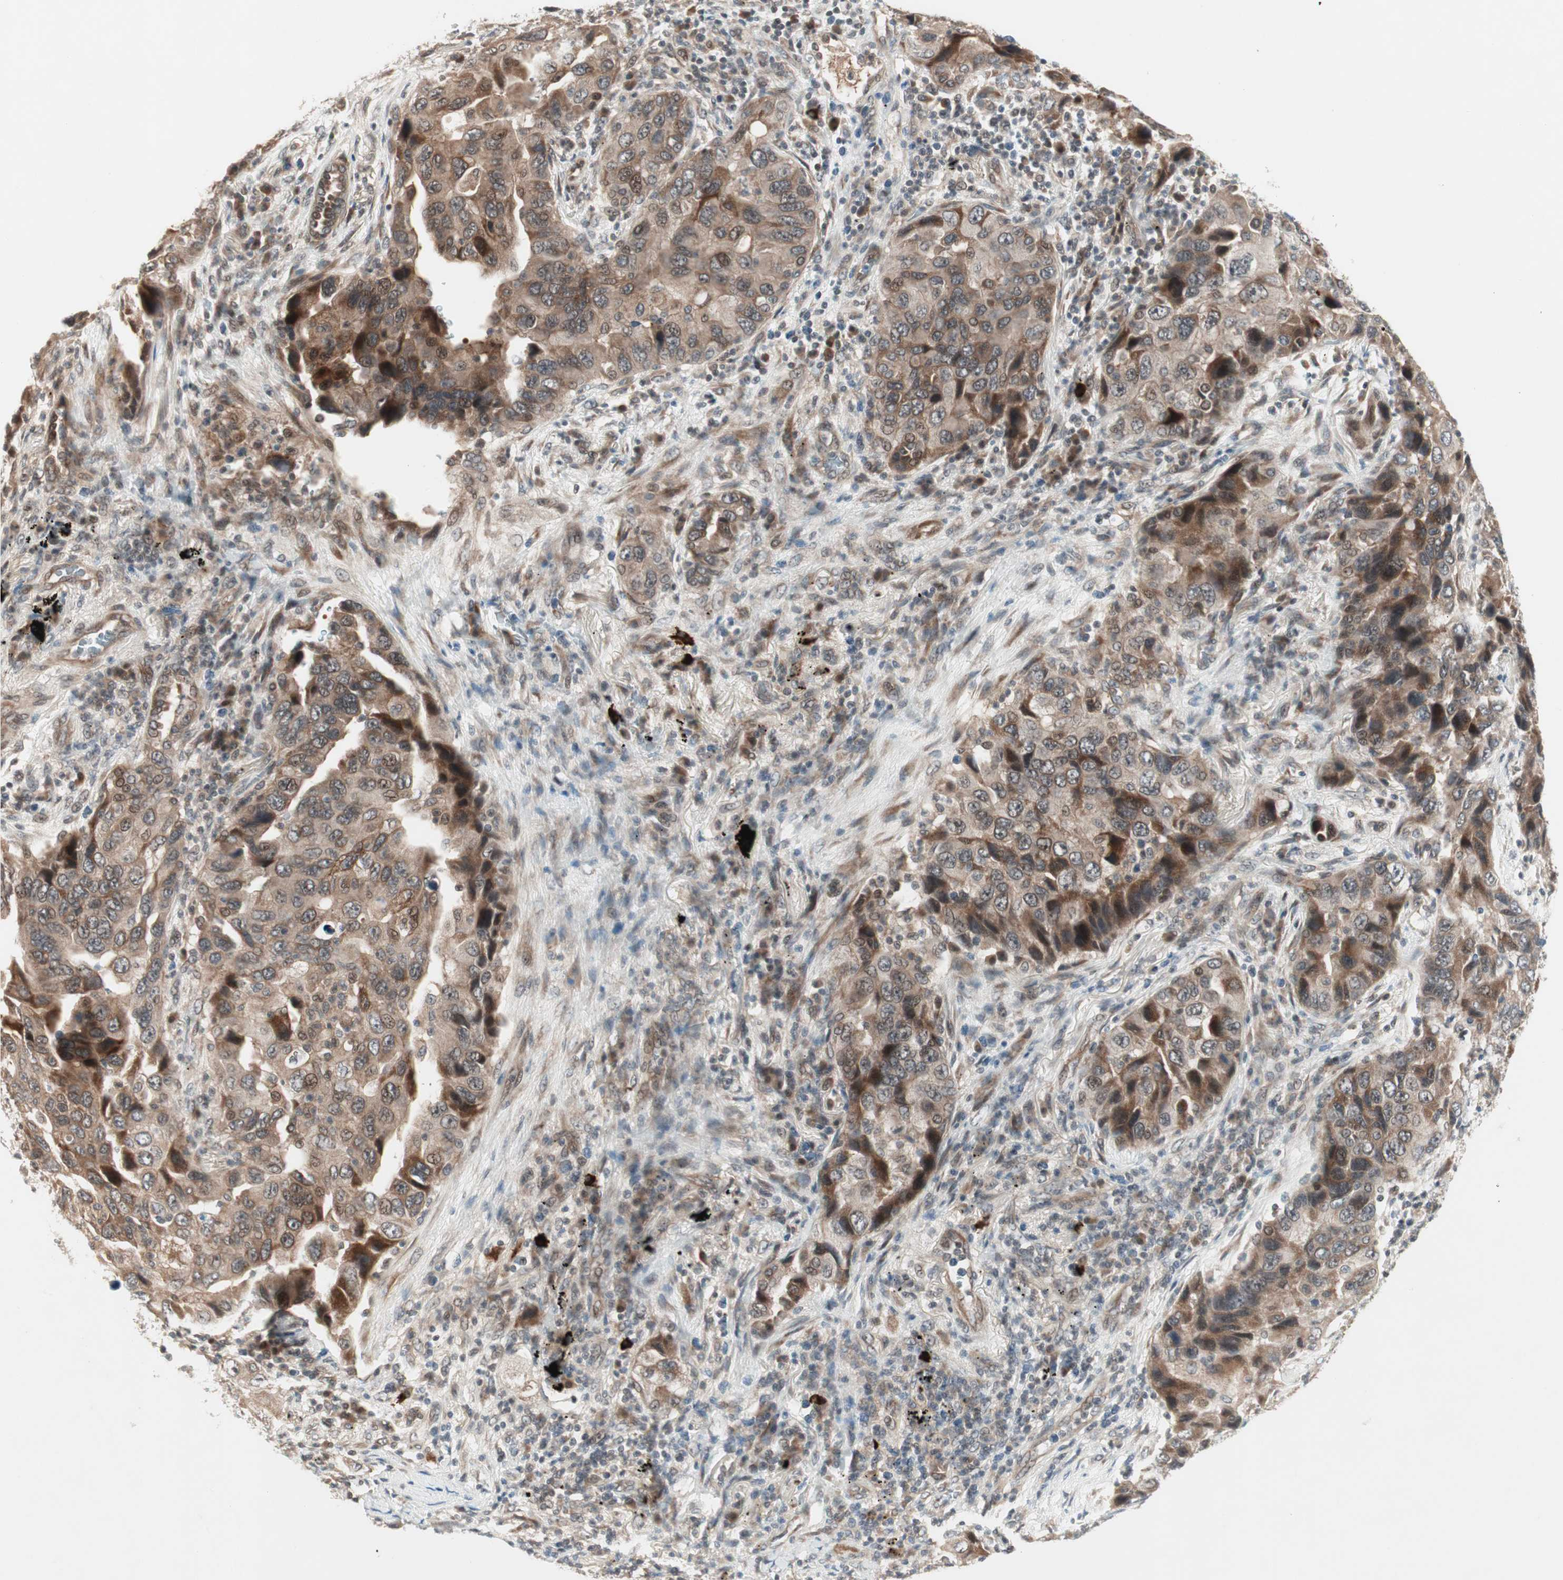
{"staining": {"intensity": "moderate", "quantity": ">75%", "location": "cytoplasmic/membranous"}, "tissue": "lung cancer", "cell_type": "Tumor cells", "image_type": "cancer", "snomed": [{"axis": "morphology", "description": "Adenocarcinoma, NOS"}, {"axis": "topography", "description": "Lung"}], "caption": "A photomicrograph showing moderate cytoplasmic/membranous staining in about >75% of tumor cells in lung cancer, as visualized by brown immunohistochemical staining.", "gene": "PGBD1", "patient": {"sex": "female", "age": 65}}